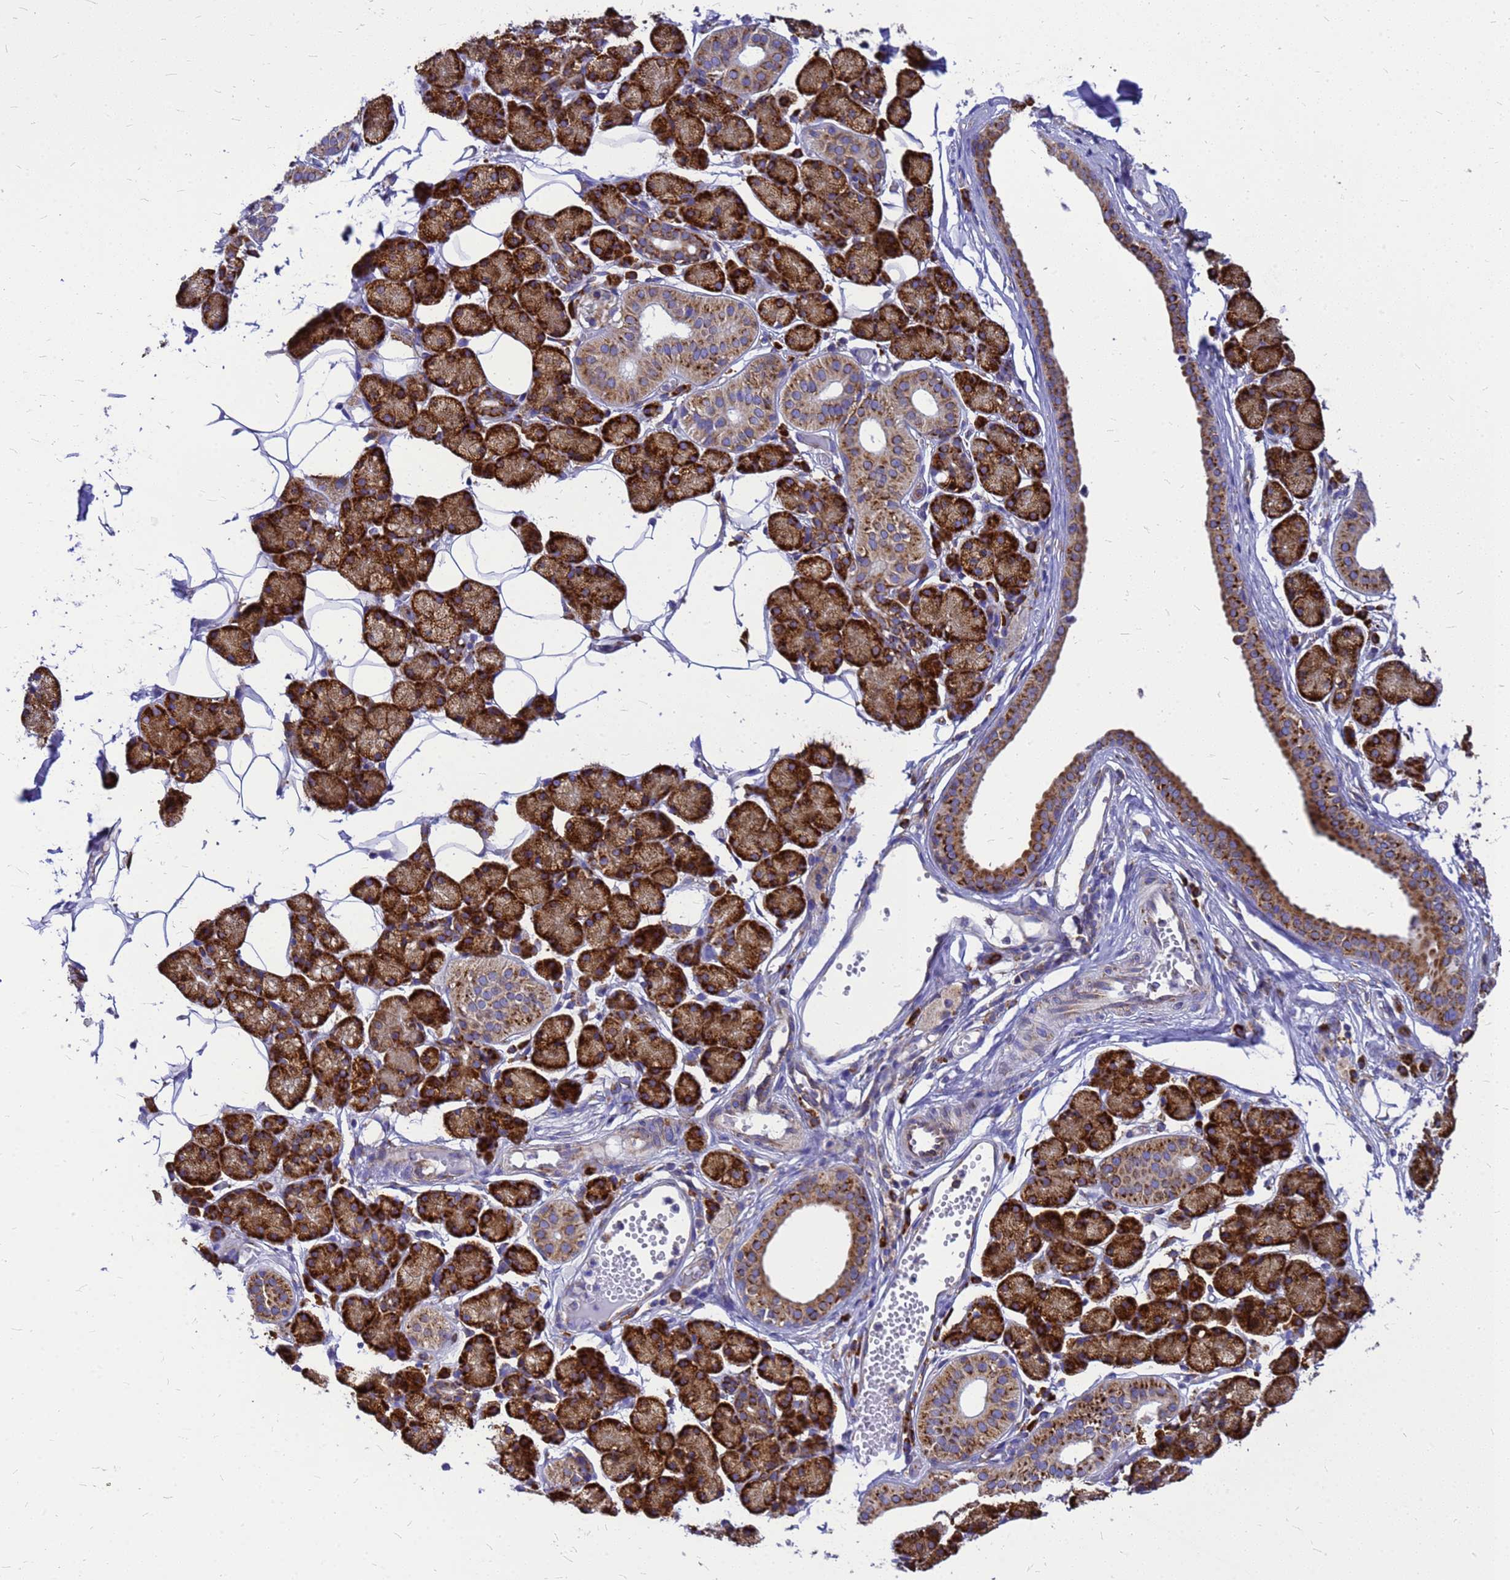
{"staining": {"intensity": "strong", "quantity": ">75%", "location": "cytoplasmic/membranous"}, "tissue": "salivary gland", "cell_type": "Glandular cells", "image_type": "normal", "snomed": [{"axis": "morphology", "description": "Normal tissue, NOS"}, {"axis": "topography", "description": "Salivary gland"}], "caption": "This is a photomicrograph of immunohistochemistry (IHC) staining of normal salivary gland, which shows strong expression in the cytoplasmic/membranous of glandular cells.", "gene": "EEF1D", "patient": {"sex": "female", "age": 33}}